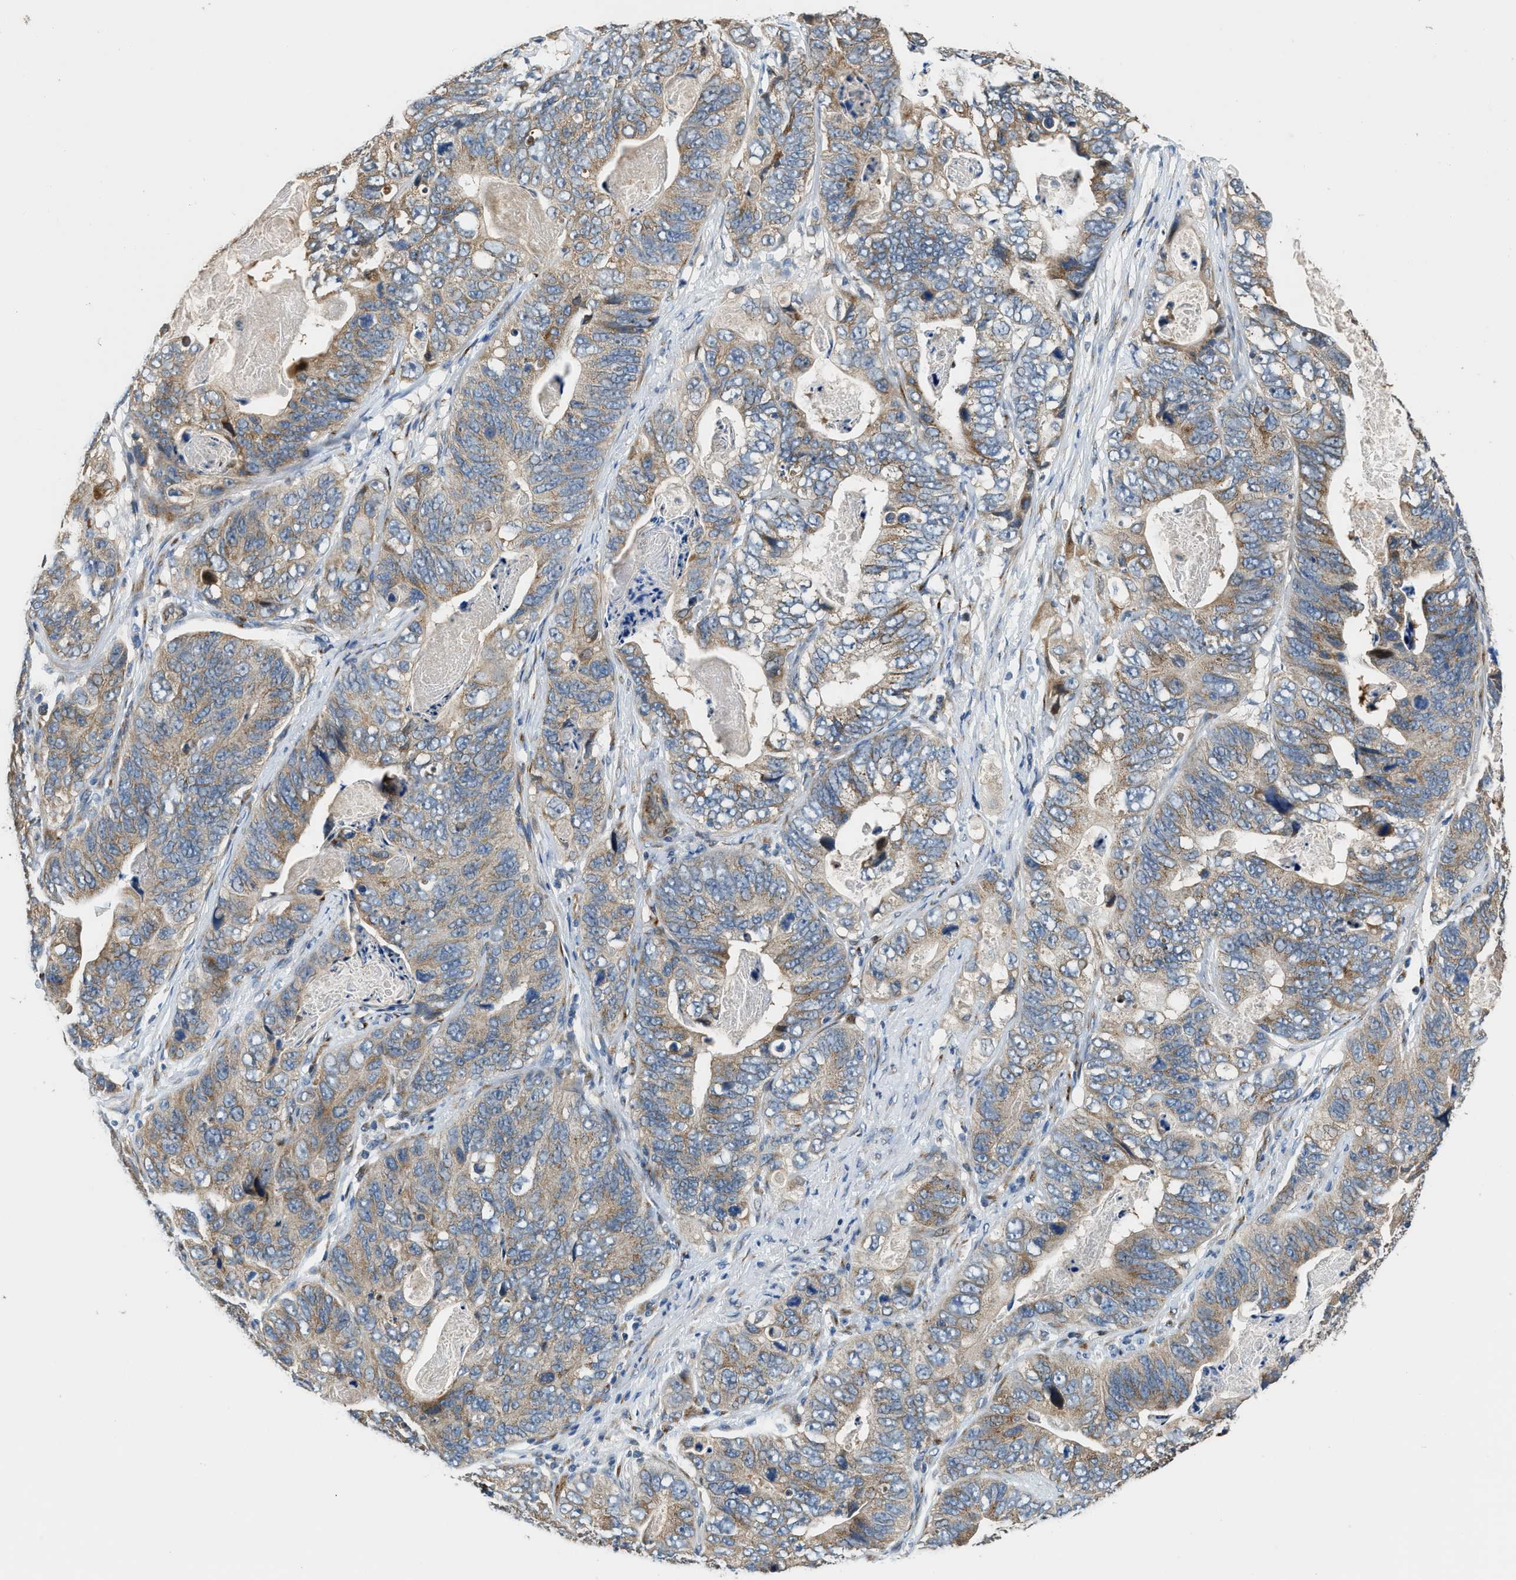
{"staining": {"intensity": "moderate", "quantity": ">75%", "location": "cytoplasmic/membranous"}, "tissue": "stomach cancer", "cell_type": "Tumor cells", "image_type": "cancer", "snomed": [{"axis": "morphology", "description": "Adenocarcinoma, NOS"}, {"axis": "topography", "description": "Stomach"}], "caption": "A brown stain highlights moderate cytoplasmic/membranous positivity of a protein in human stomach cancer tumor cells.", "gene": "FUT8", "patient": {"sex": "female", "age": 89}}